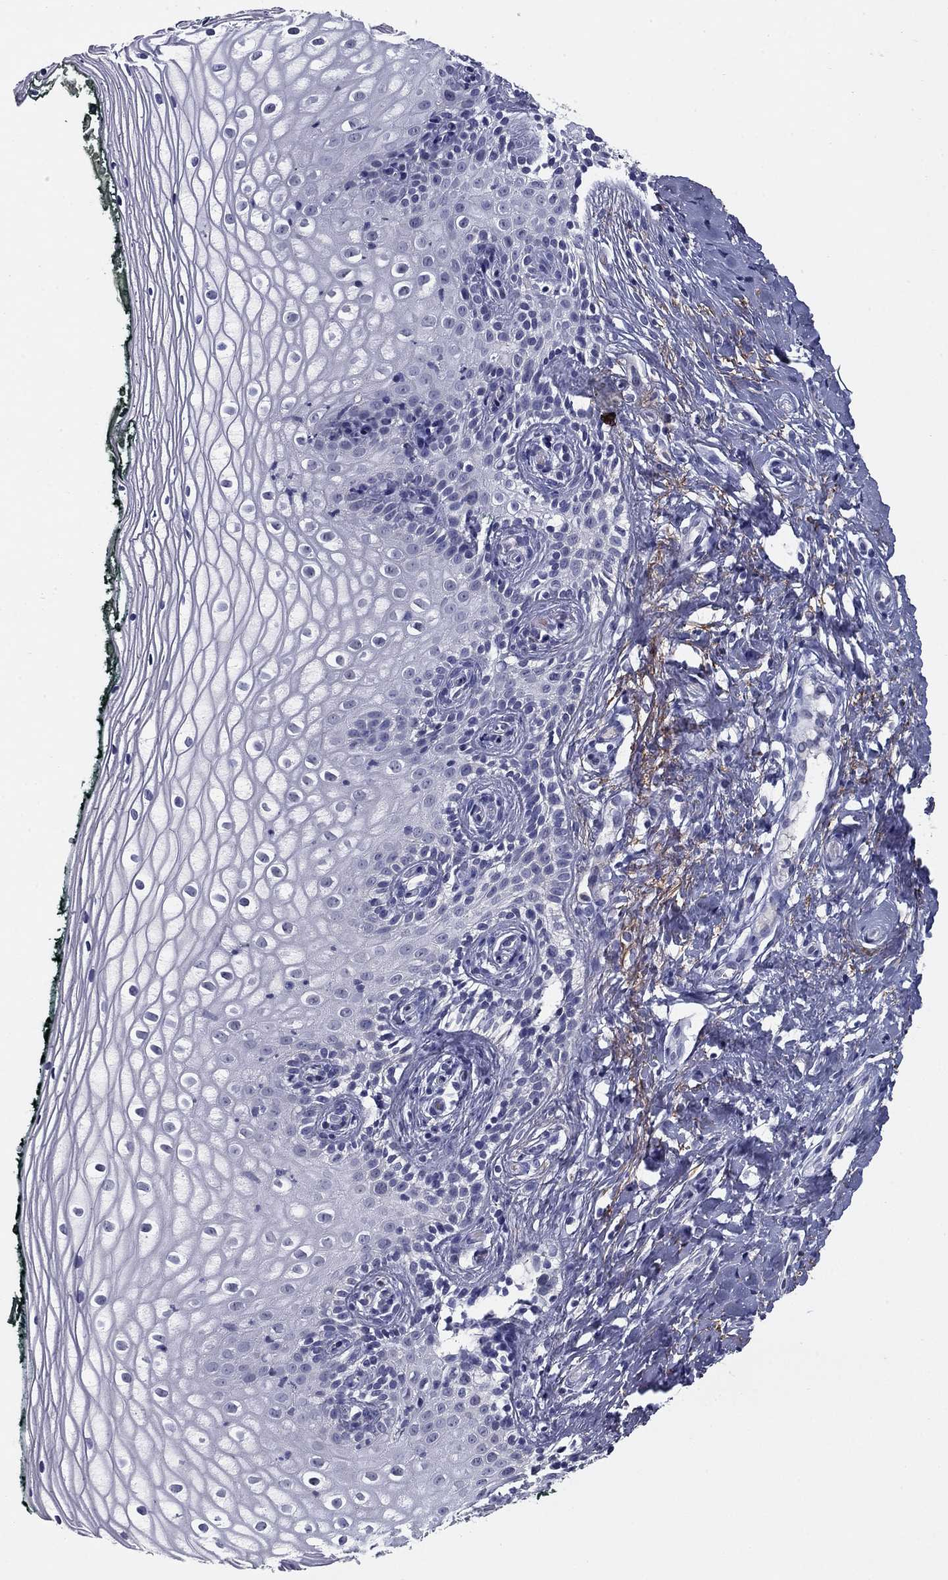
{"staining": {"intensity": "negative", "quantity": "none", "location": "none"}, "tissue": "vagina", "cell_type": "Squamous epithelial cells", "image_type": "normal", "snomed": [{"axis": "morphology", "description": "Normal tissue, NOS"}, {"axis": "topography", "description": "Vagina"}], "caption": "The immunohistochemistry photomicrograph has no significant staining in squamous epithelial cells of vagina.", "gene": "REXO5", "patient": {"sex": "female", "age": 47}}